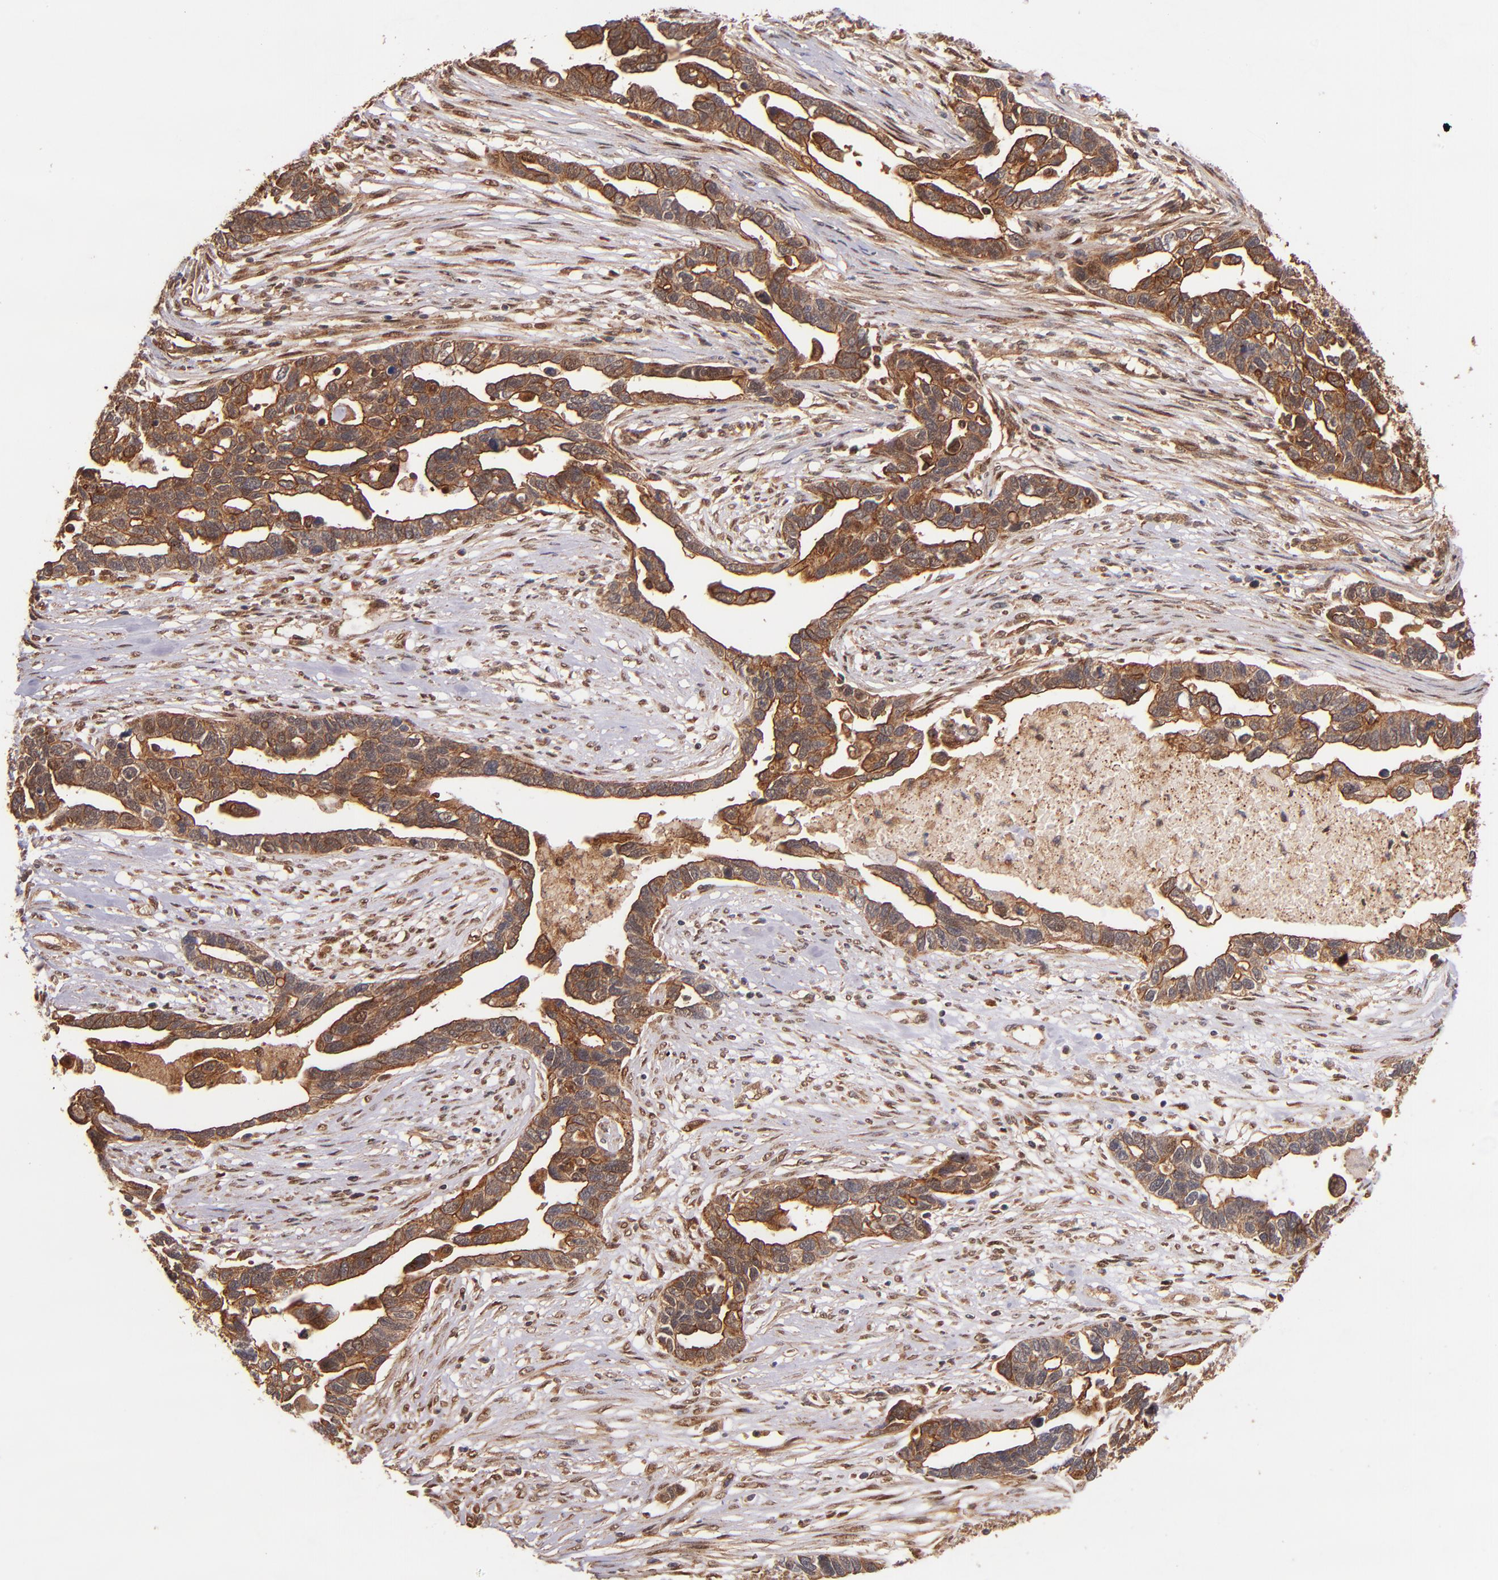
{"staining": {"intensity": "strong", "quantity": ">75%", "location": "cytoplasmic/membranous"}, "tissue": "ovarian cancer", "cell_type": "Tumor cells", "image_type": "cancer", "snomed": [{"axis": "morphology", "description": "Cystadenocarcinoma, serous, NOS"}, {"axis": "topography", "description": "Ovary"}], "caption": "Immunohistochemistry (IHC) staining of serous cystadenocarcinoma (ovarian), which exhibits high levels of strong cytoplasmic/membranous staining in about >75% of tumor cells indicating strong cytoplasmic/membranous protein expression. The staining was performed using DAB (3,3'-diaminobenzidine) (brown) for protein detection and nuclei were counterstained in hematoxylin (blue).", "gene": "STX8", "patient": {"sex": "female", "age": 54}}